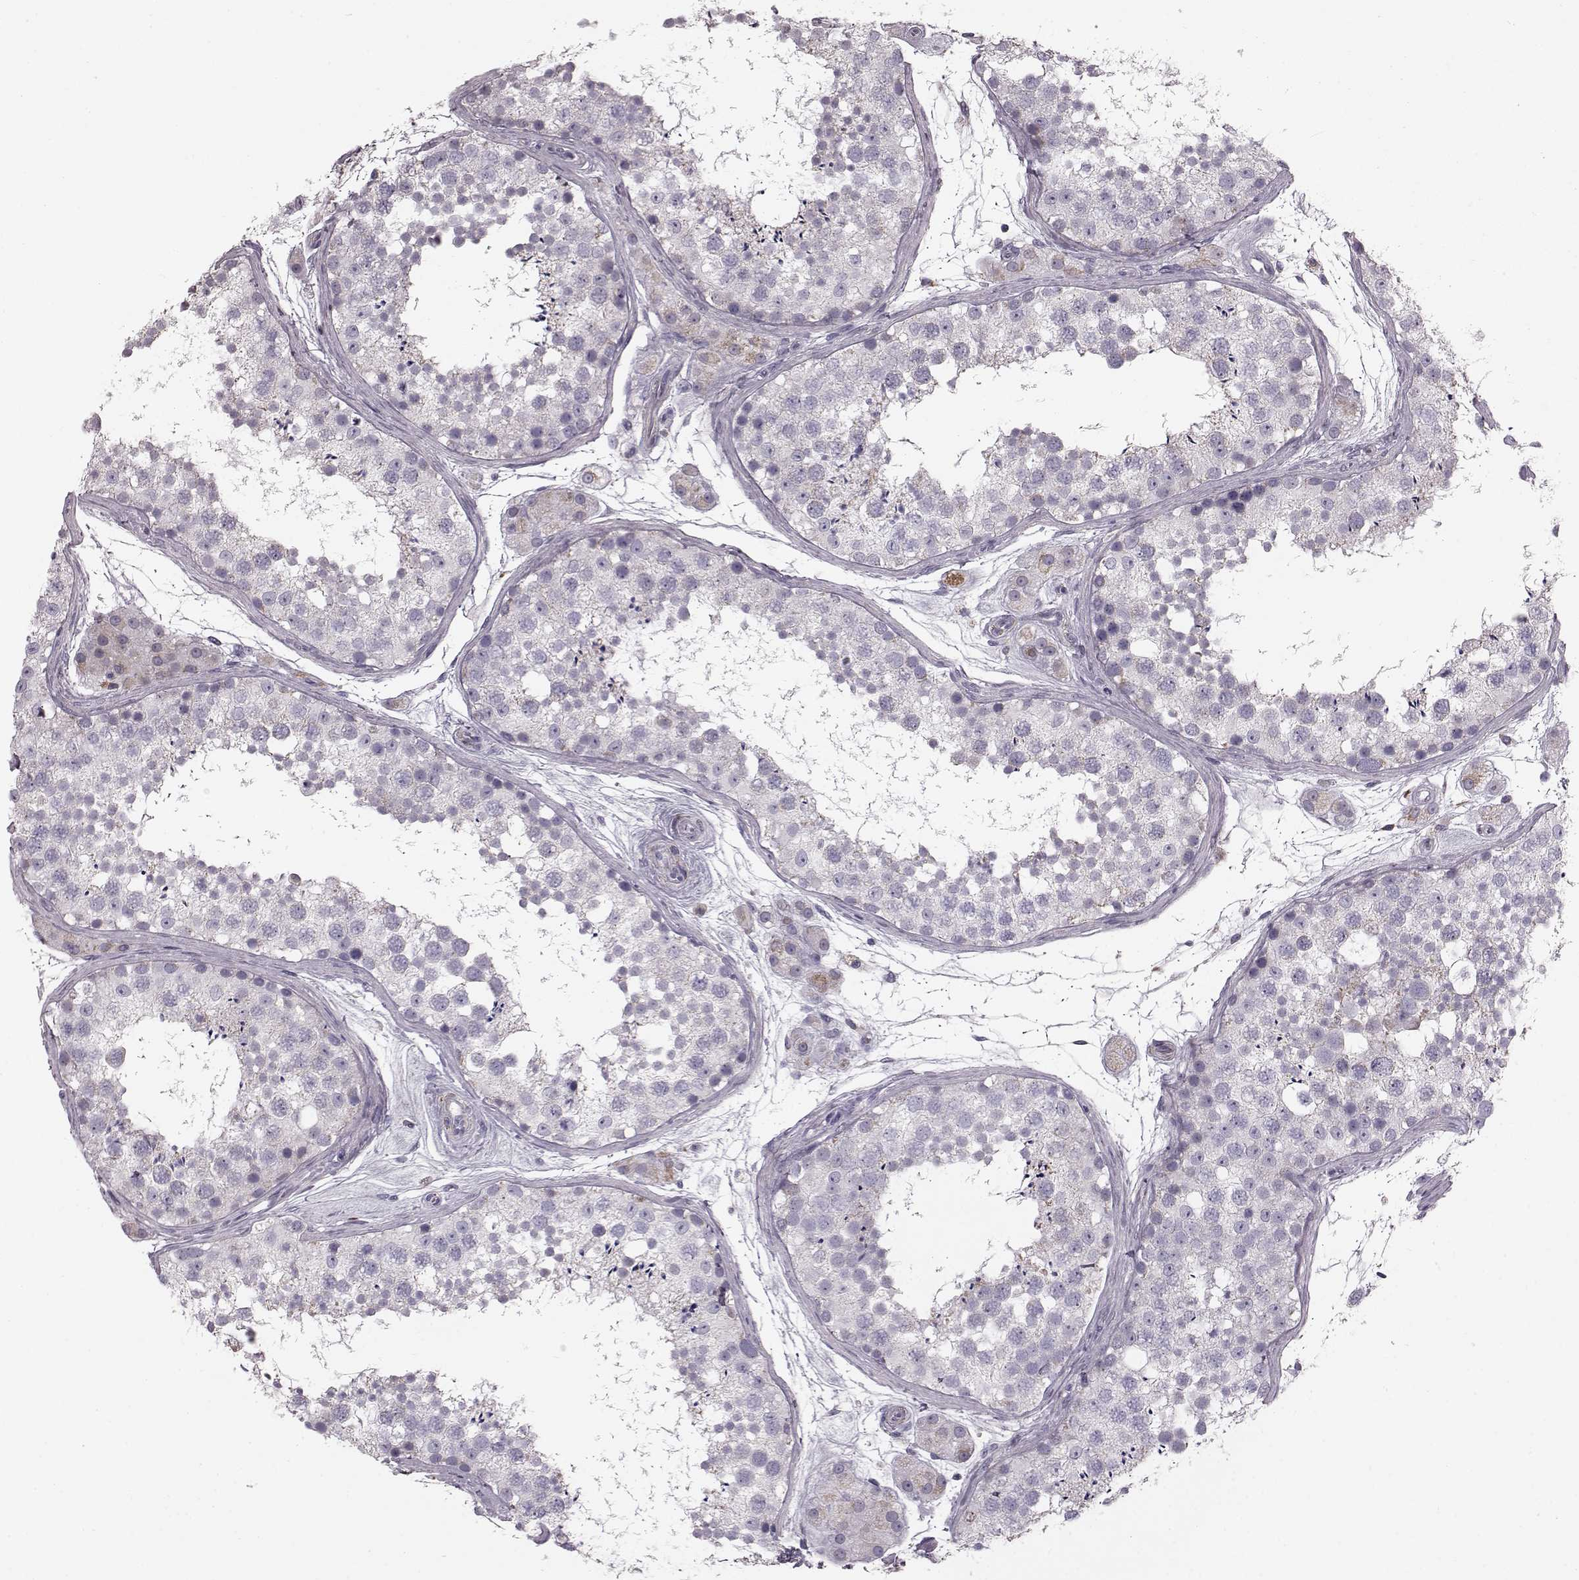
{"staining": {"intensity": "weak", "quantity": "<25%", "location": "cytoplasmic/membranous"}, "tissue": "testis", "cell_type": "Cells in seminiferous ducts", "image_type": "normal", "snomed": [{"axis": "morphology", "description": "Normal tissue, NOS"}, {"axis": "topography", "description": "Testis"}], "caption": "The immunohistochemistry histopathology image has no significant expression in cells in seminiferous ducts of testis. (Immunohistochemistry (ihc), brightfield microscopy, high magnification).", "gene": "ATP5MF", "patient": {"sex": "male", "age": 41}}